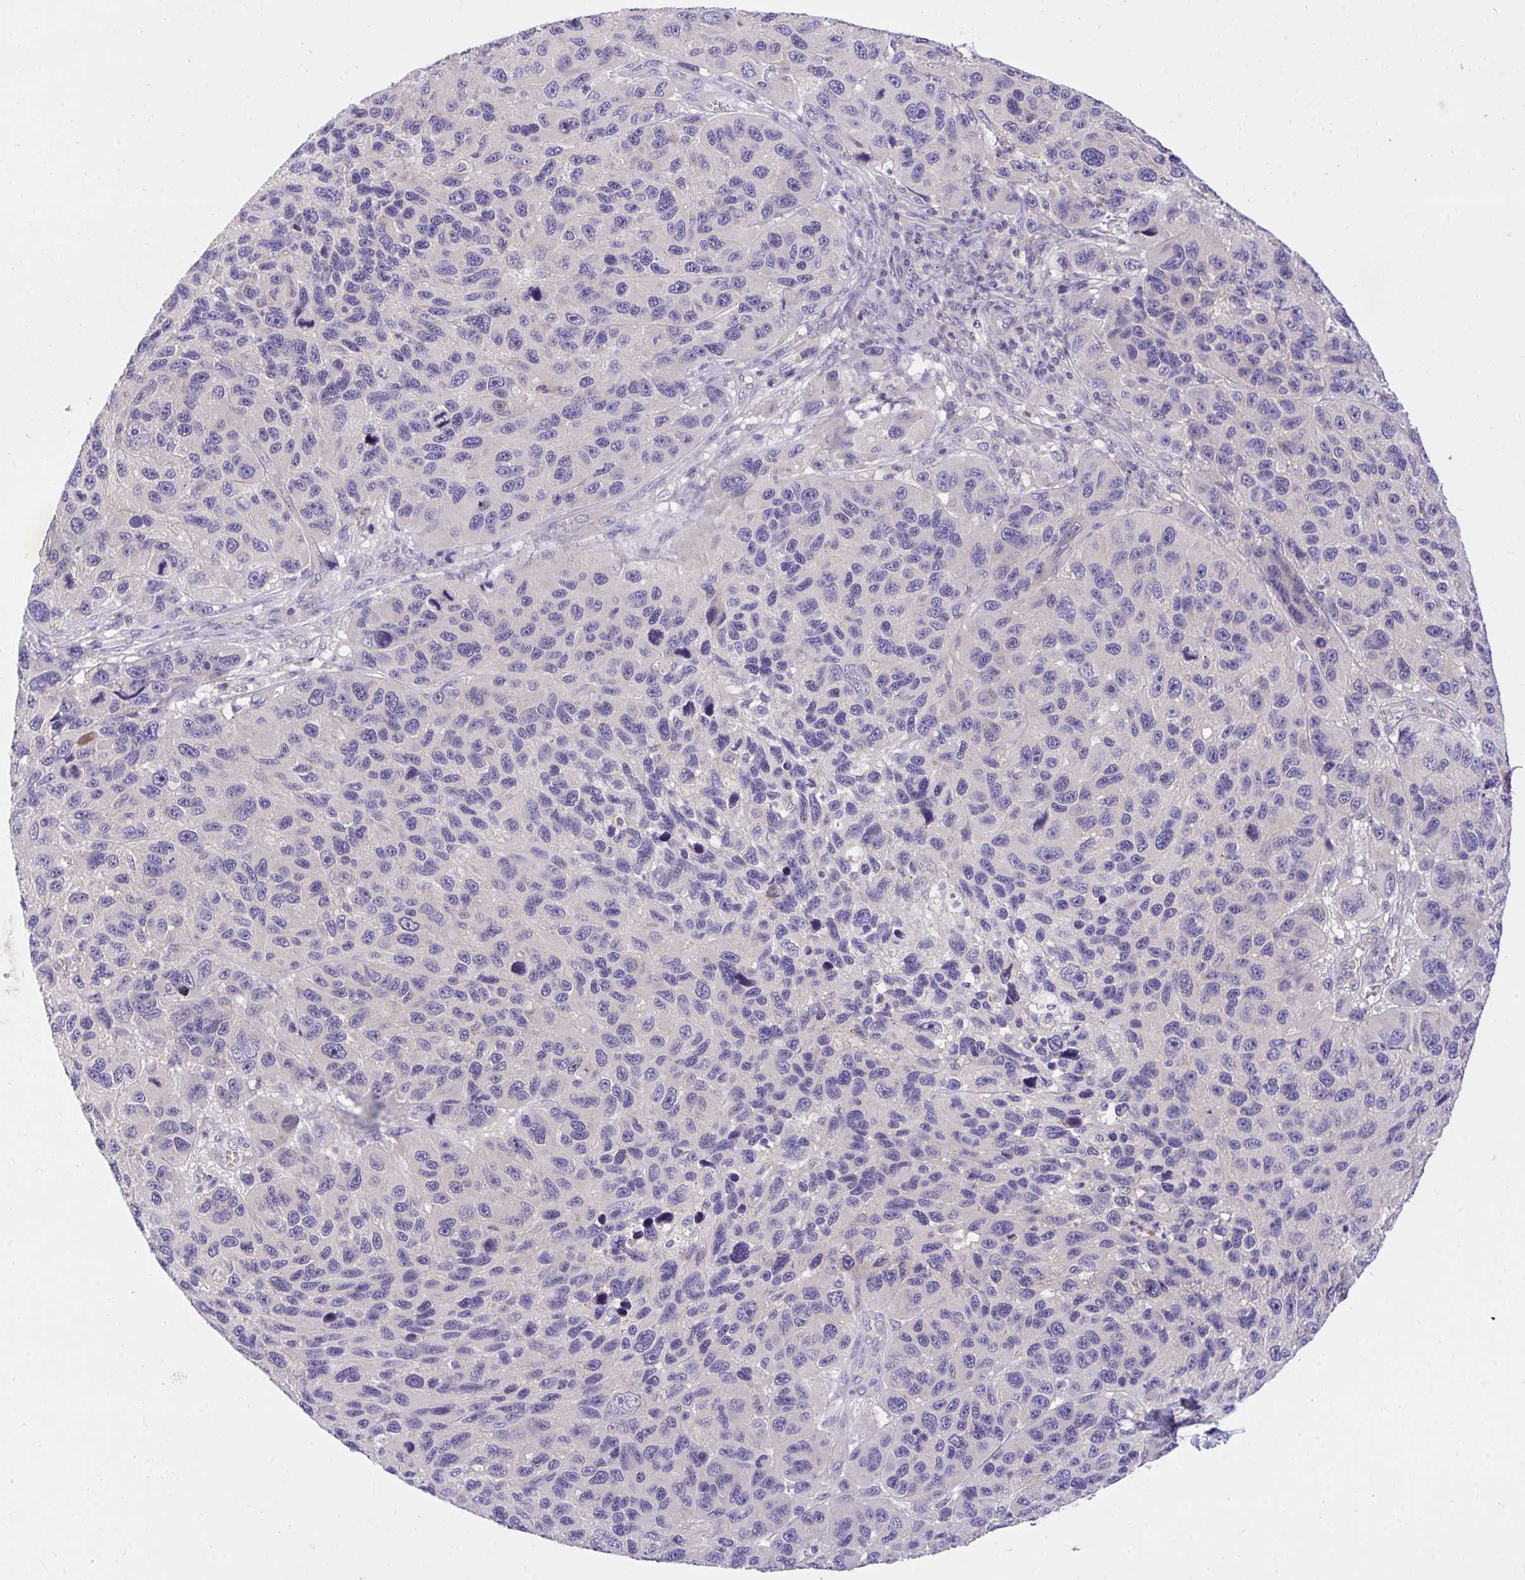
{"staining": {"intensity": "negative", "quantity": "none", "location": "none"}, "tissue": "melanoma", "cell_type": "Tumor cells", "image_type": "cancer", "snomed": [{"axis": "morphology", "description": "Malignant melanoma, NOS"}, {"axis": "topography", "description": "Skin"}], "caption": "DAB immunohistochemical staining of malignant melanoma displays no significant expression in tumor cells.", "gene": "TLN2", "patient": {"sex": "male", "age": 53}}